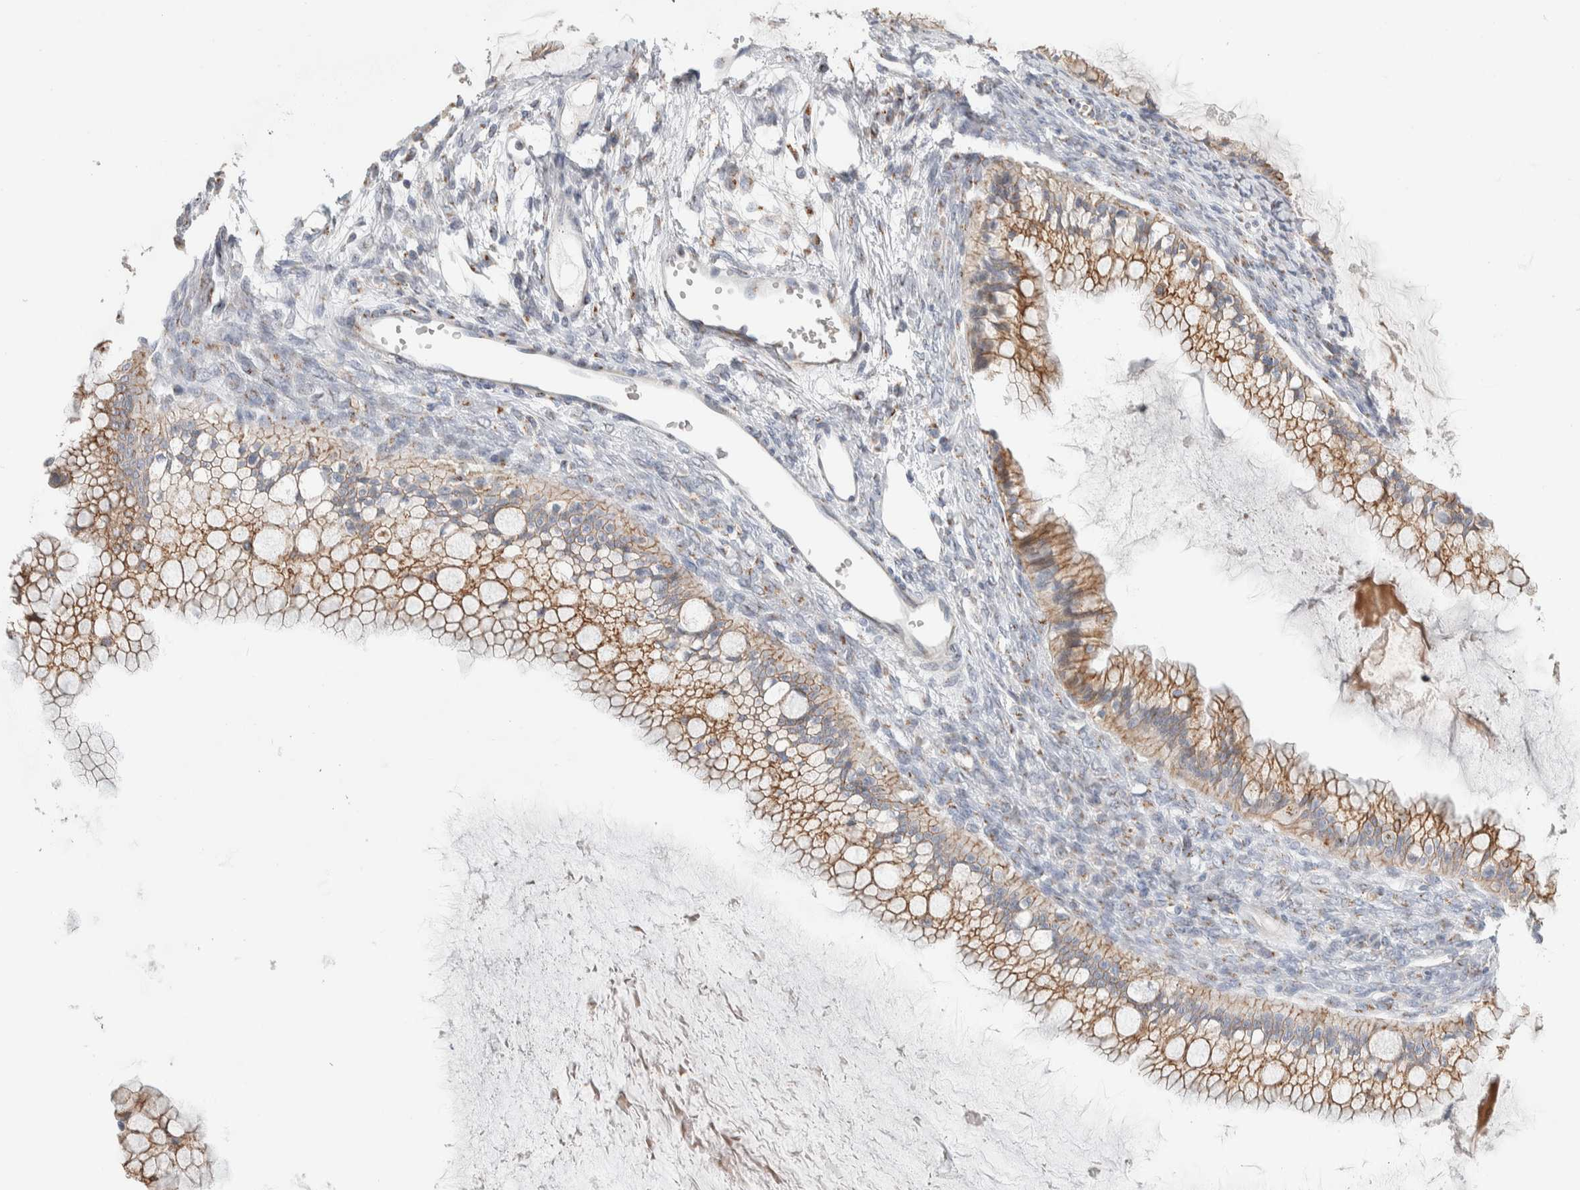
{"staining": {"intensity": "moderate", "quantity": ">75%", "location": "cytoplasmic/membranous"}, "tissue": "ovarian cancer", "cell_type": "Tumor cells", "image_type": "cancer", "snomed": [{"axis": "morphology", "description": "Cystadenocarcinoma, mucinous, NOS"}, {"axis": "topography", "description": "Ovary"}], "caption": "Mucinous cystadenocarcinoma (ovarian) stained with immunohistochemistry (IHC) shows moderate cytoplasmic/membranous staining in about >75% of tumor cells.", "gene": "SLC38A10", "patient": {"sex": "female", "age": 57}}